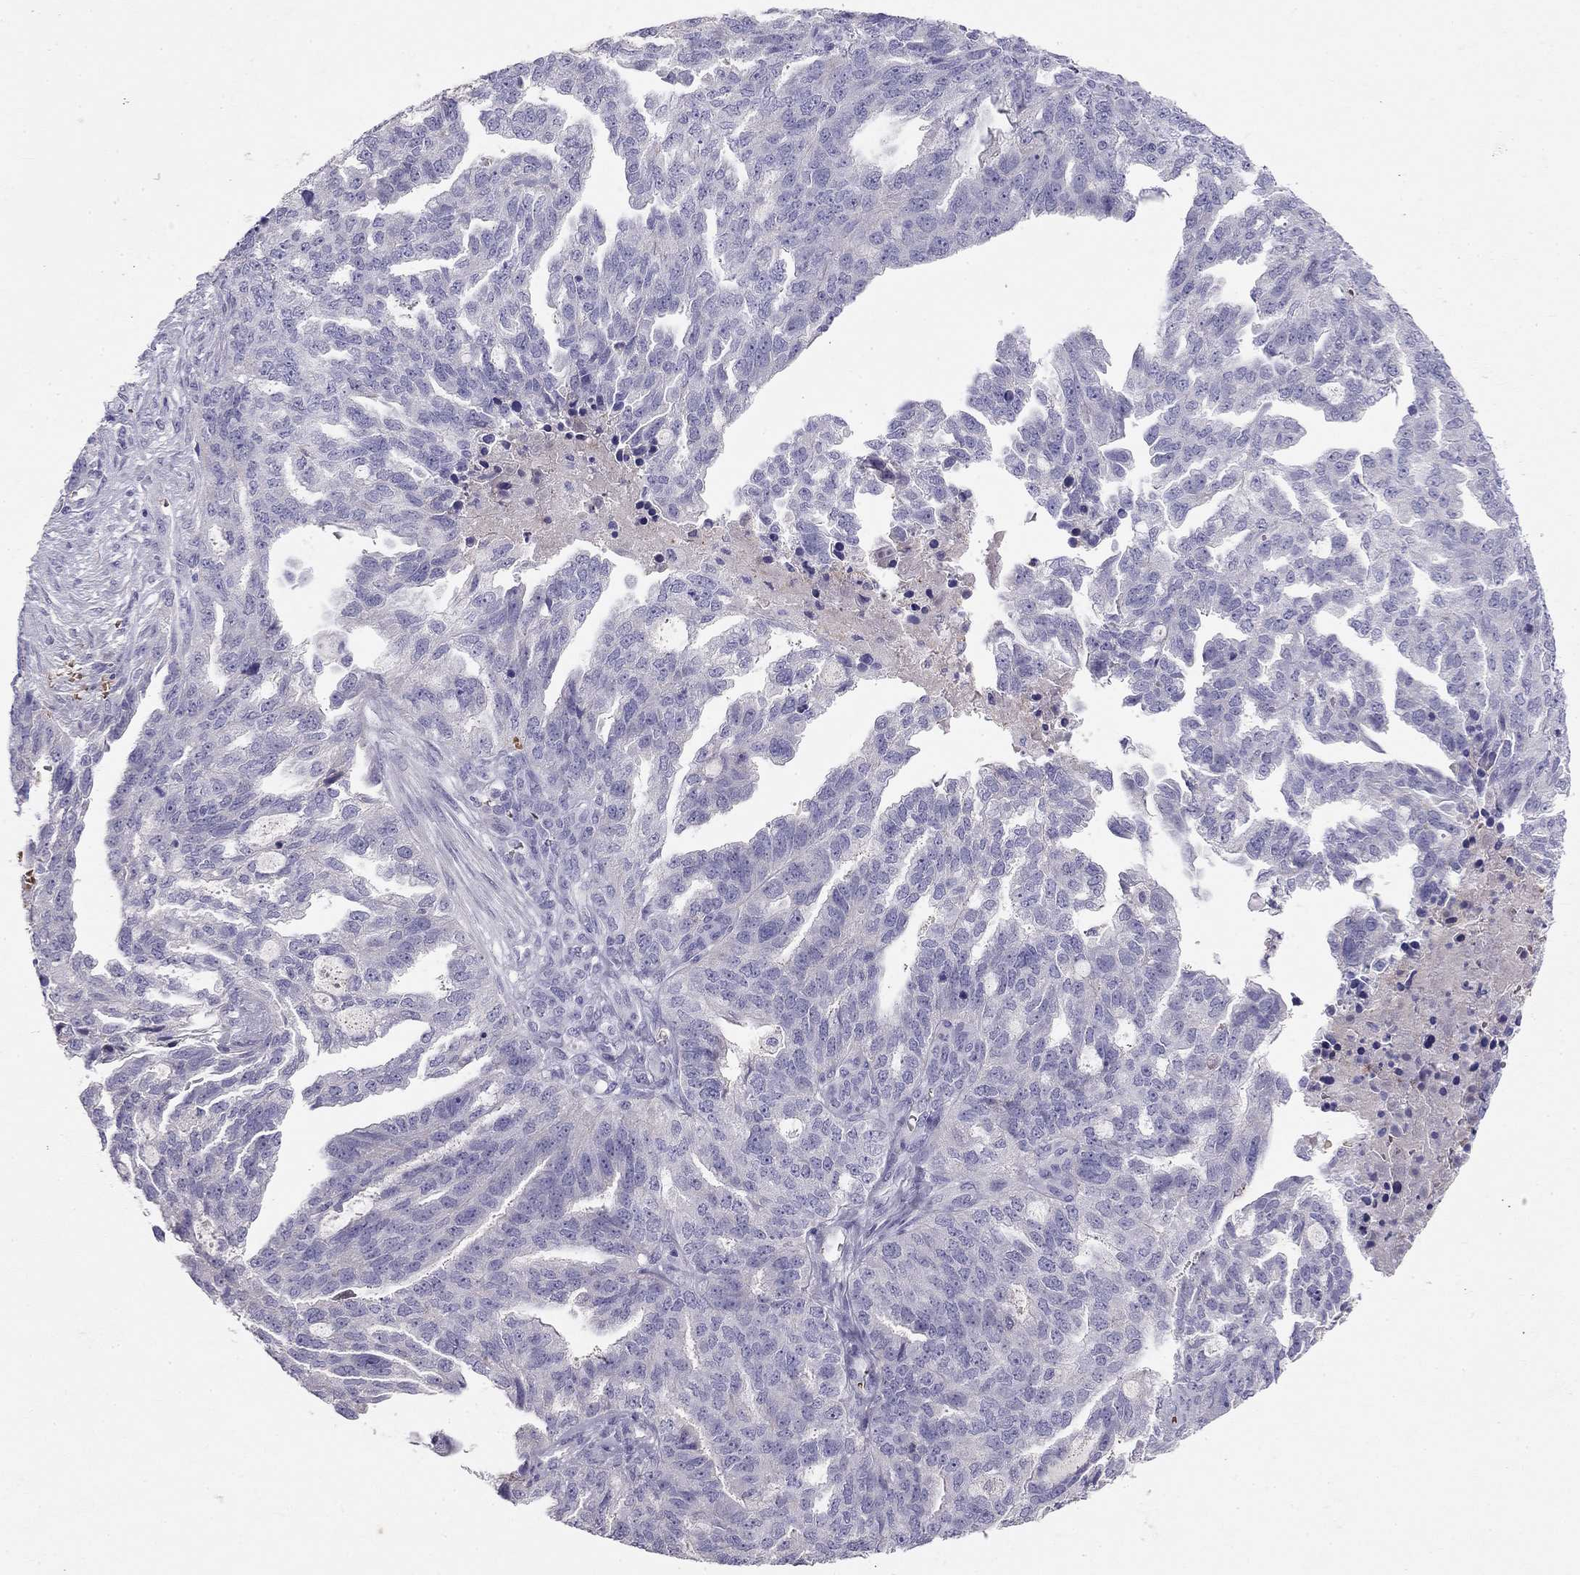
{"staining": {"intensity": "negative", "quantity": "none", "location": "none"}, "tissue": "ovarian cancer", "cell_type": "Tumor cells", "image_type": "cancer", "snomed": [{"axis": "morphology", "description": "Cystadenocarcinoma, serous, NOS"}, {"axis": "topography", "description": "Ovary"}], "caption": "IHC image of ovarian serous cystadenocarcinoma stained for a protein (brown), which exhibits no staining in tumor cells.", "gene": "RHD", "patient": {"sex": "female", "age": 51}}